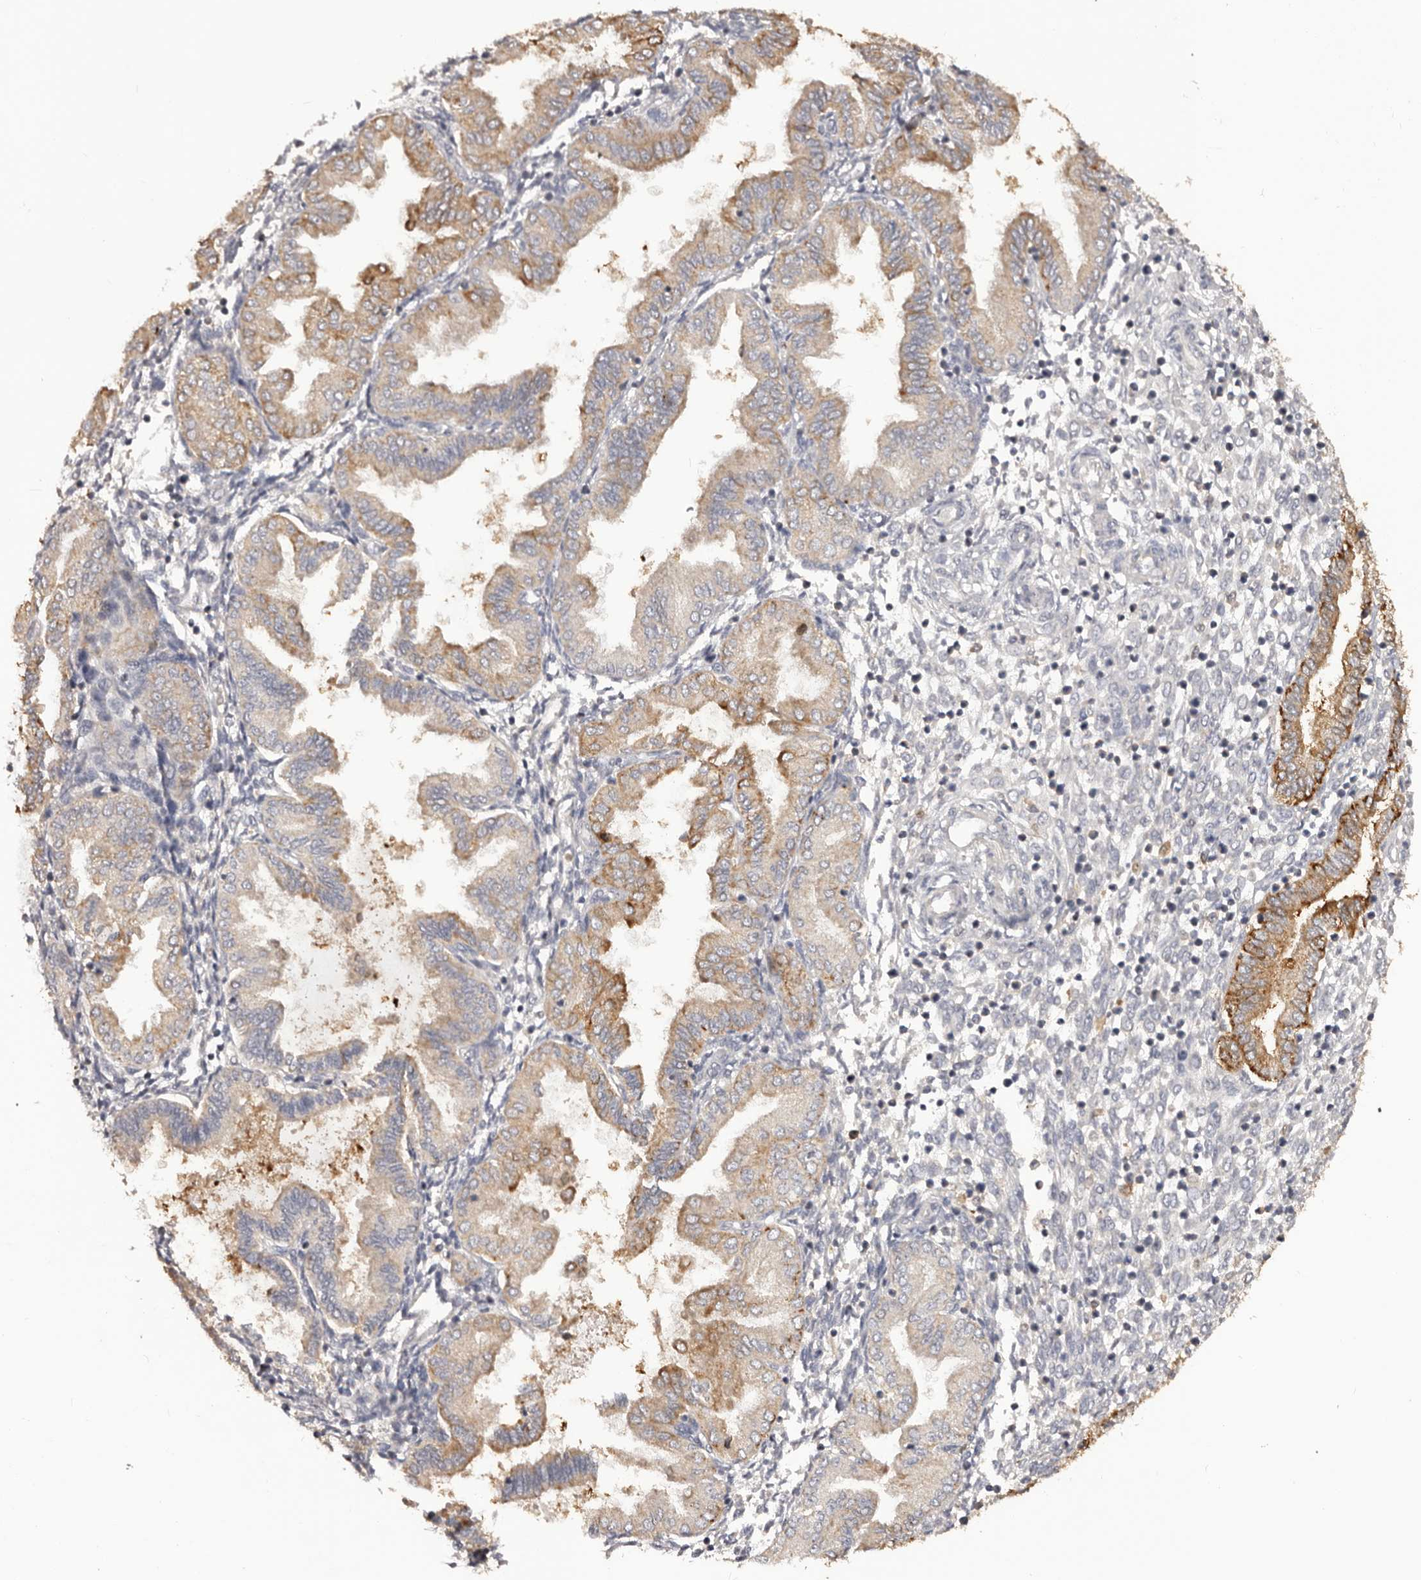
{"staining": {"intensity": "negative", "quantity": "none", "location": "none"}, "tissue": "endometrium", "cell_type": "Cells in endometrial stroma", "image_type": "normal", "snomed": [{"axis": "morphology", "description": "Normal tissue, NOS"}, {"axis": "topography", "description": "Endometrium"}], "caption": "A high-resolution photomicrograph shows immunohistochemistry staining of benign endometrium, which demonstrates no significant staining in cells in endometrial stroma. (Stains: DAB immunohistochemistry (IHC) with hematoxylin counter stain, Microscopy: brightfield microscopy at high magnification).", "gene": "KCNJ8", "patient": {"sex": "female", "age": 53}}